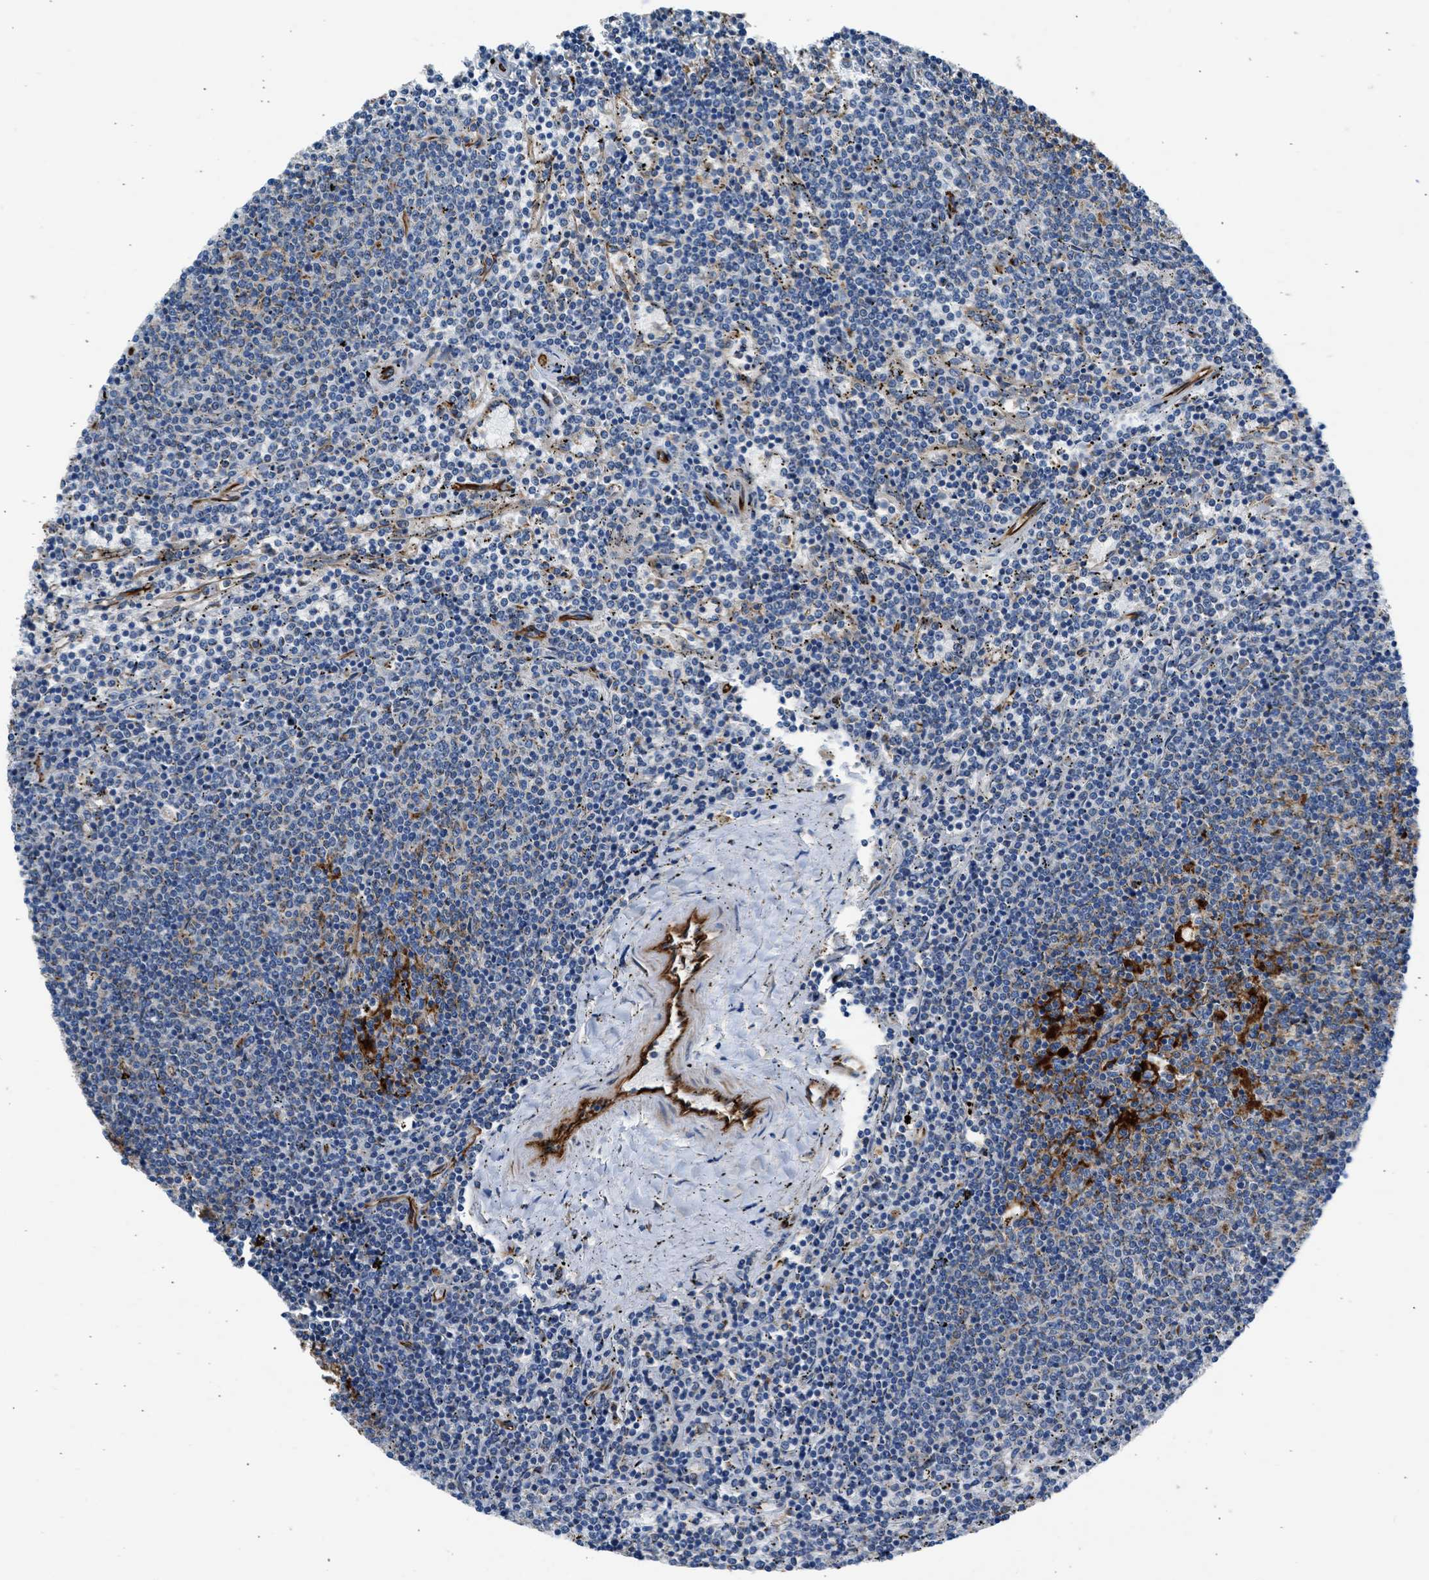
{"staining": {"intensity": "weak", "quantity": "<25%", "location": "cytoplasmic/membranous"}, "tissue": "lymphoma", "cell_type": "Tumor cells", "image_type": "cancer", "snomed": [{"axis": "morphology", "description": "Malignant lymphoma, non-Hodgkin's type, Low grade"}, {"axis": "topography", "description": "Spleen"}], "caption": "Tumor cells are negative for protein expression in human lymphoma.", "gene": "ULK4", "patient": {"sex": "female", "age": 50}}